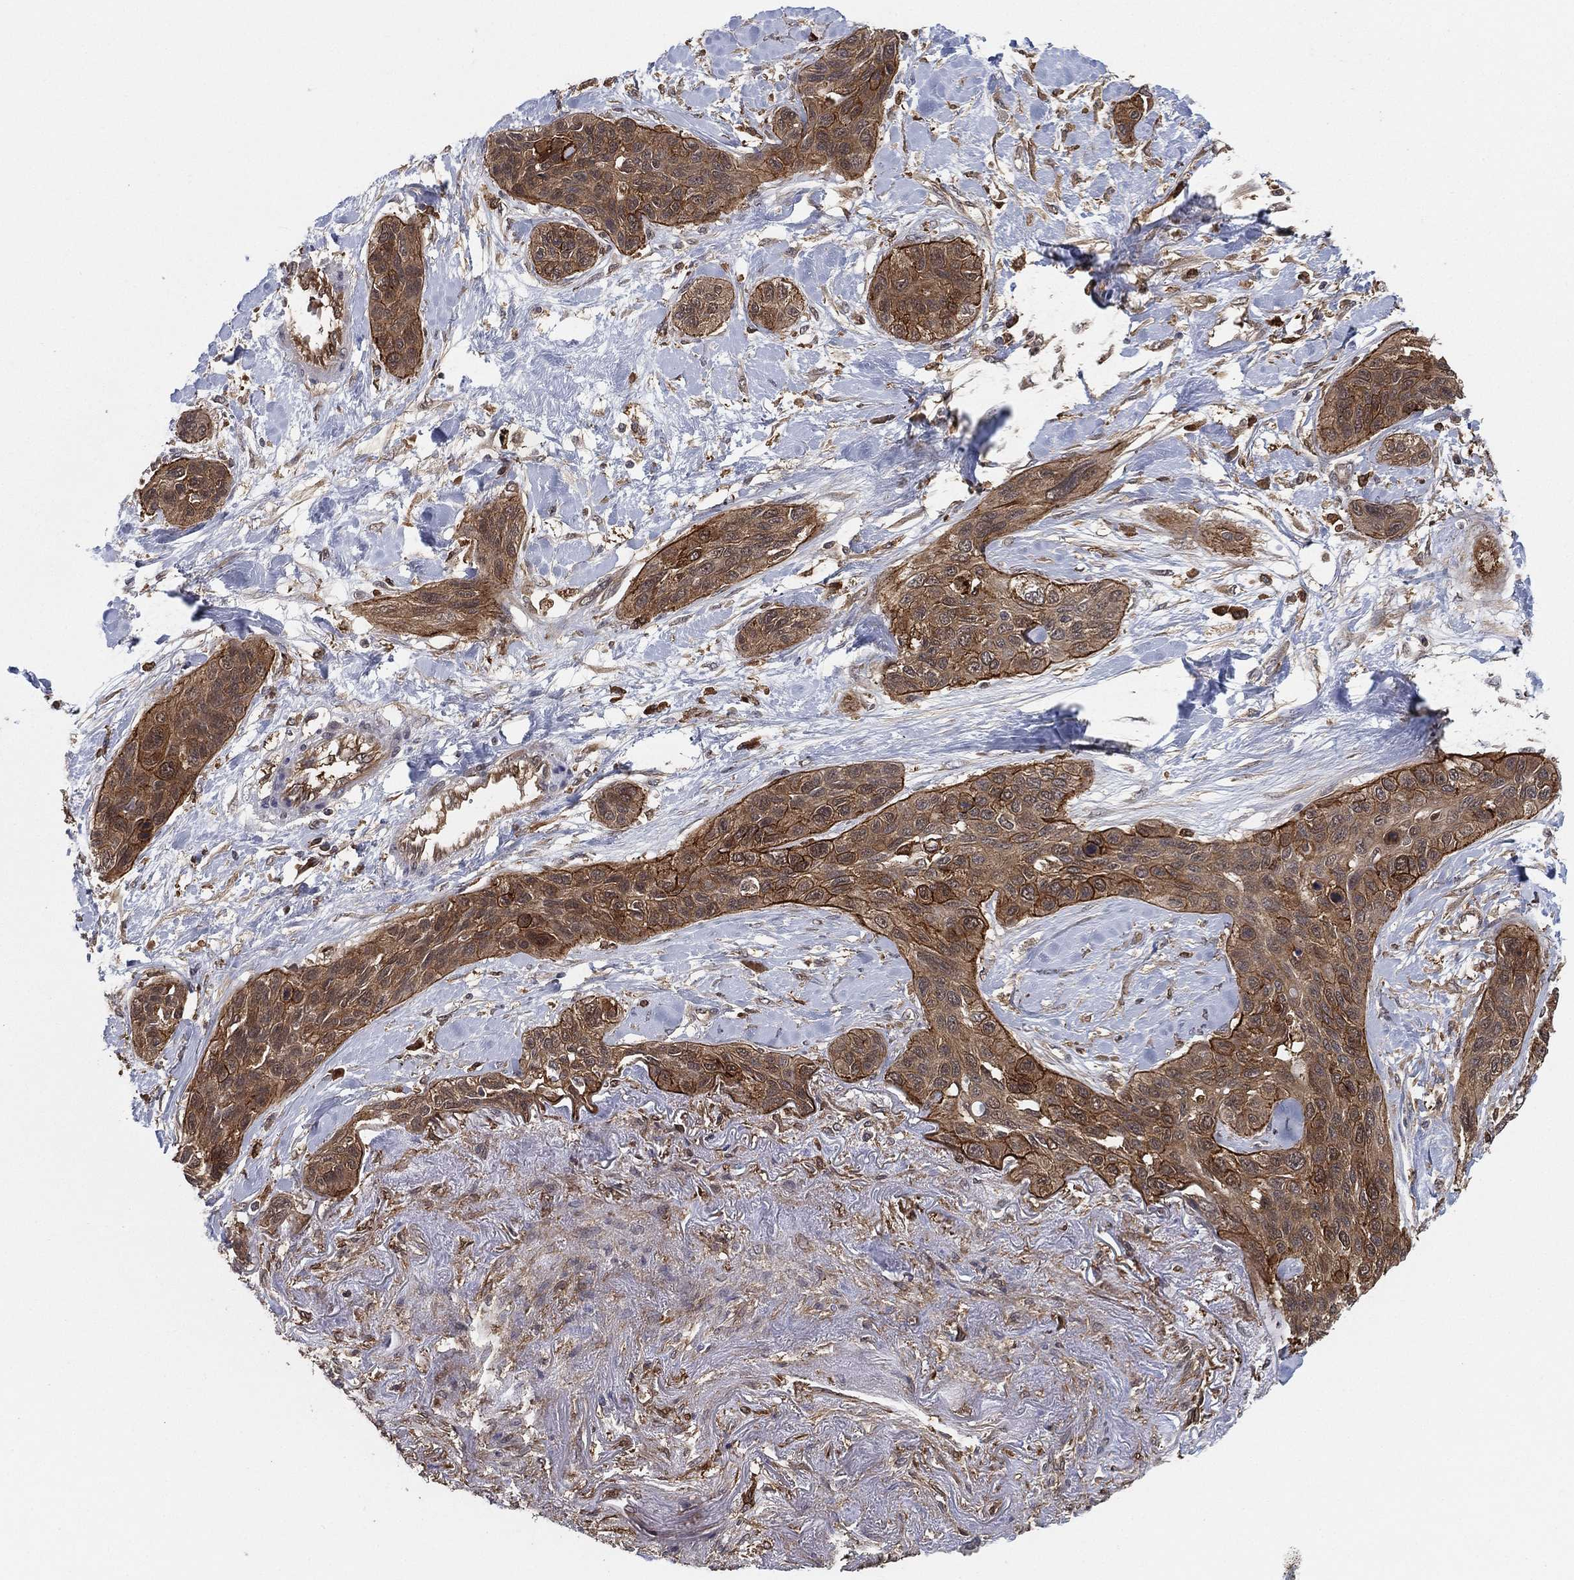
{"staining": {"intensity": "moderate", "quantity": ">75%", "location": "cytoplasmic/membranous"}, "tissue": "lung cancer", "cell_type": "Tumor cells", "image_type": "cancer", "snomed": [{"axis": "morphology", "description": "Squamous cell carcinoma, NOS"}, {"axis": "topography", "description": "Lung"}], "caption": "Brown immunohistochemical staining in lung cancer (squamous cell carcinoma) reveals moderate cytoplasmic/membranous staining in approximately >75% of tumor cells. Nuclei are stained in blue.", "gene": "PSMG4", "patient": {"sex": "female", "age": 70}}